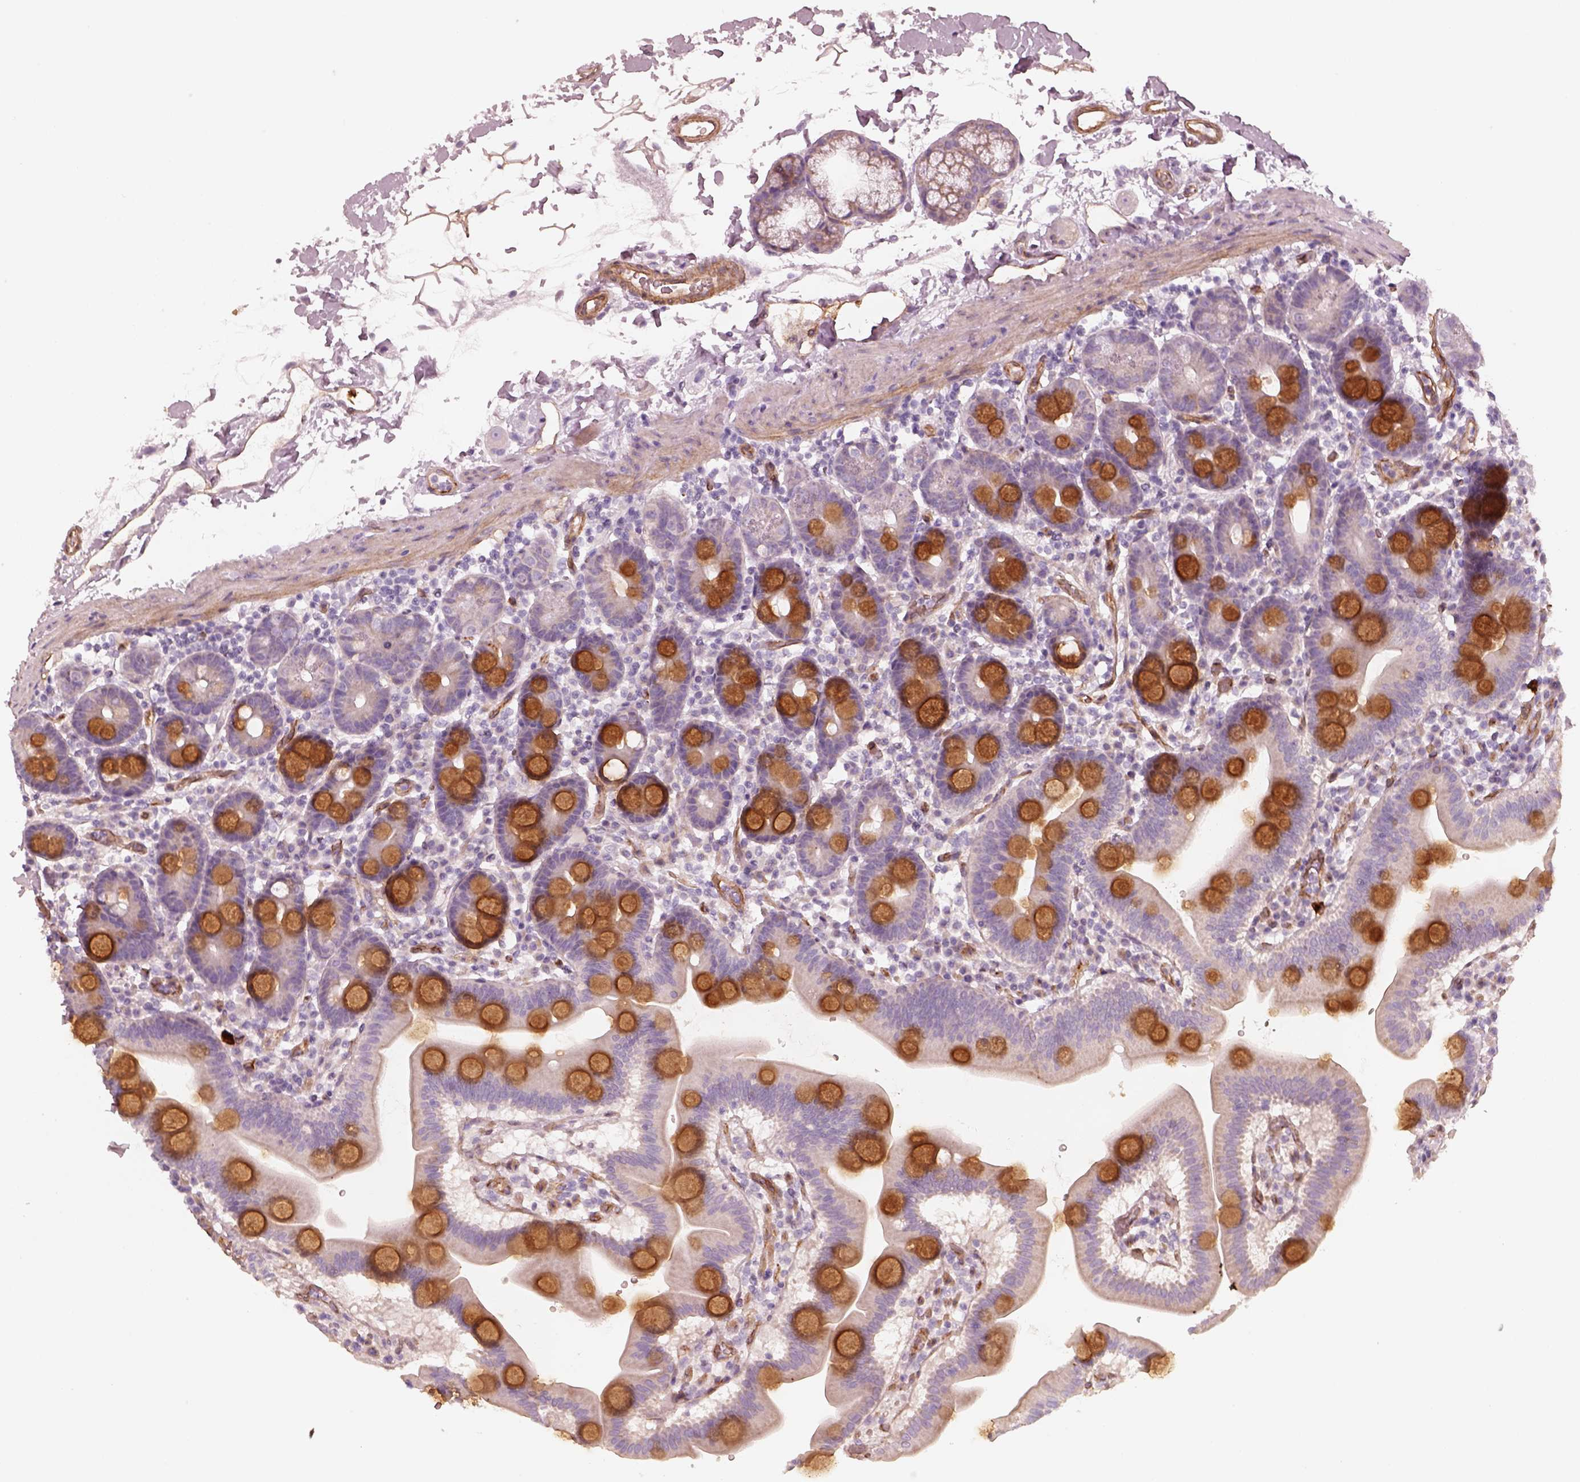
{"staining": {"intensity": "strong", "quantity": "<25%", "location": "cytoplasmic/membranous"}, "tissue": "duodenum", "cell_type": "Glandular cells", "image_type": "normal", "snomed": [{"axis": "morphology", "description": "Normal tissue, NOS"}, {"axis": "topography", "description": "Pancreas"}, {"axis": "topography", "description": "Duodenum"}], "caption": "Immunohistochemistry (IHC) image of normal human duodenum stained for a protein (brown), which exhibits medium levels of strong cytoplasmic/membranous staining in about <25% of glandular cells.", "gene": "CRYM", "patient": {"sex": "male", "age": 59}}